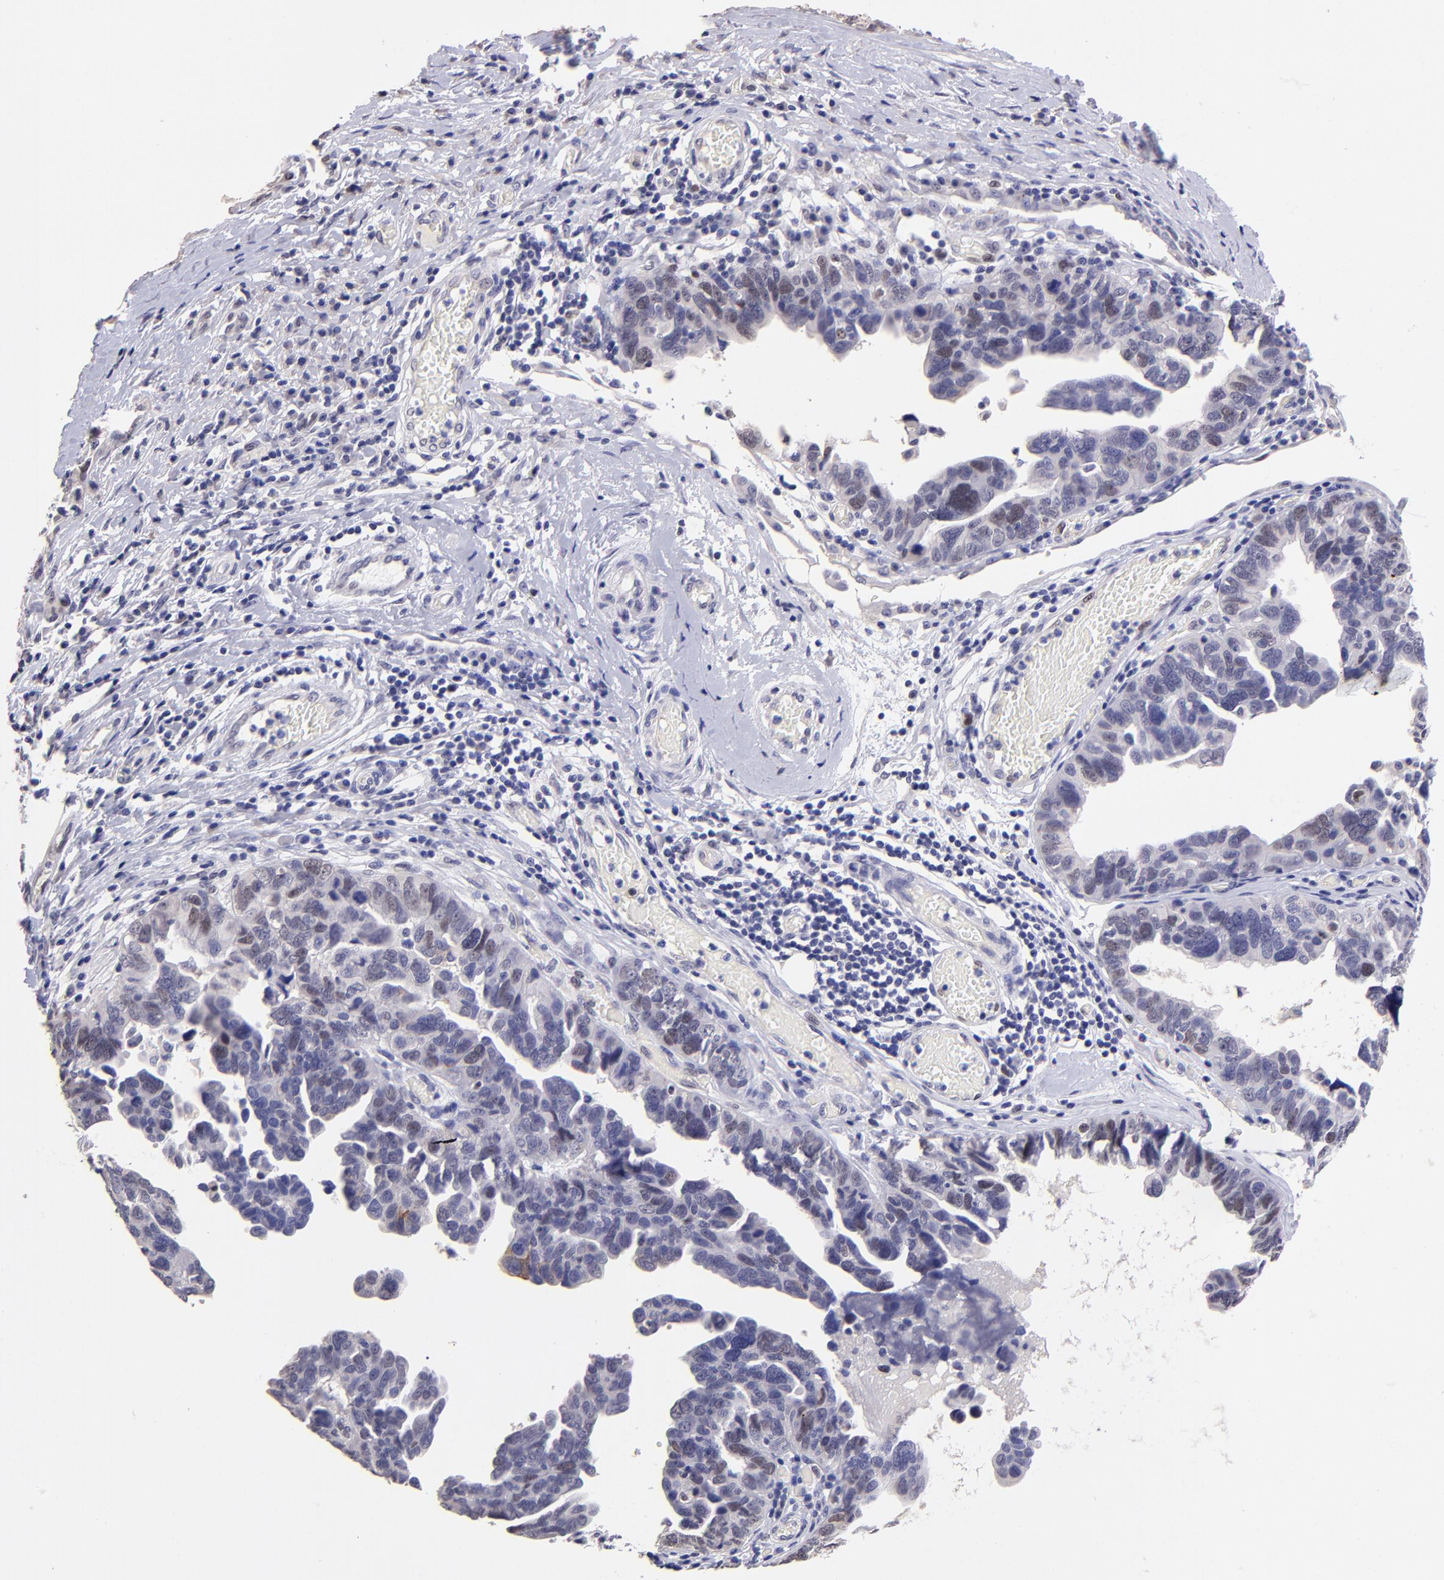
{"staining": {"intensity": "weak", "quantity": "25%-75%", "location": "nuclear"}, "tissue": "ovarian cancer", "cell_type": "Tumor cells", "image_type": "cancer", "snomed": [{"axis": "morphology", "description": "Cystadenocarcinoma, serous, NOS"}, {"axis": "topography", "description": "Ovary"}], "caption": "Immunohistochemistry (IHC) image of ovarian cancer (serous cystadenocarcinoma) stained for a protein (brown), which reveals low levels of weak nuclear positivity in approximately 25%-75% of tumor cells.", "gene": "DNMT1", "patient": {"sex": "female", "age": 64}}